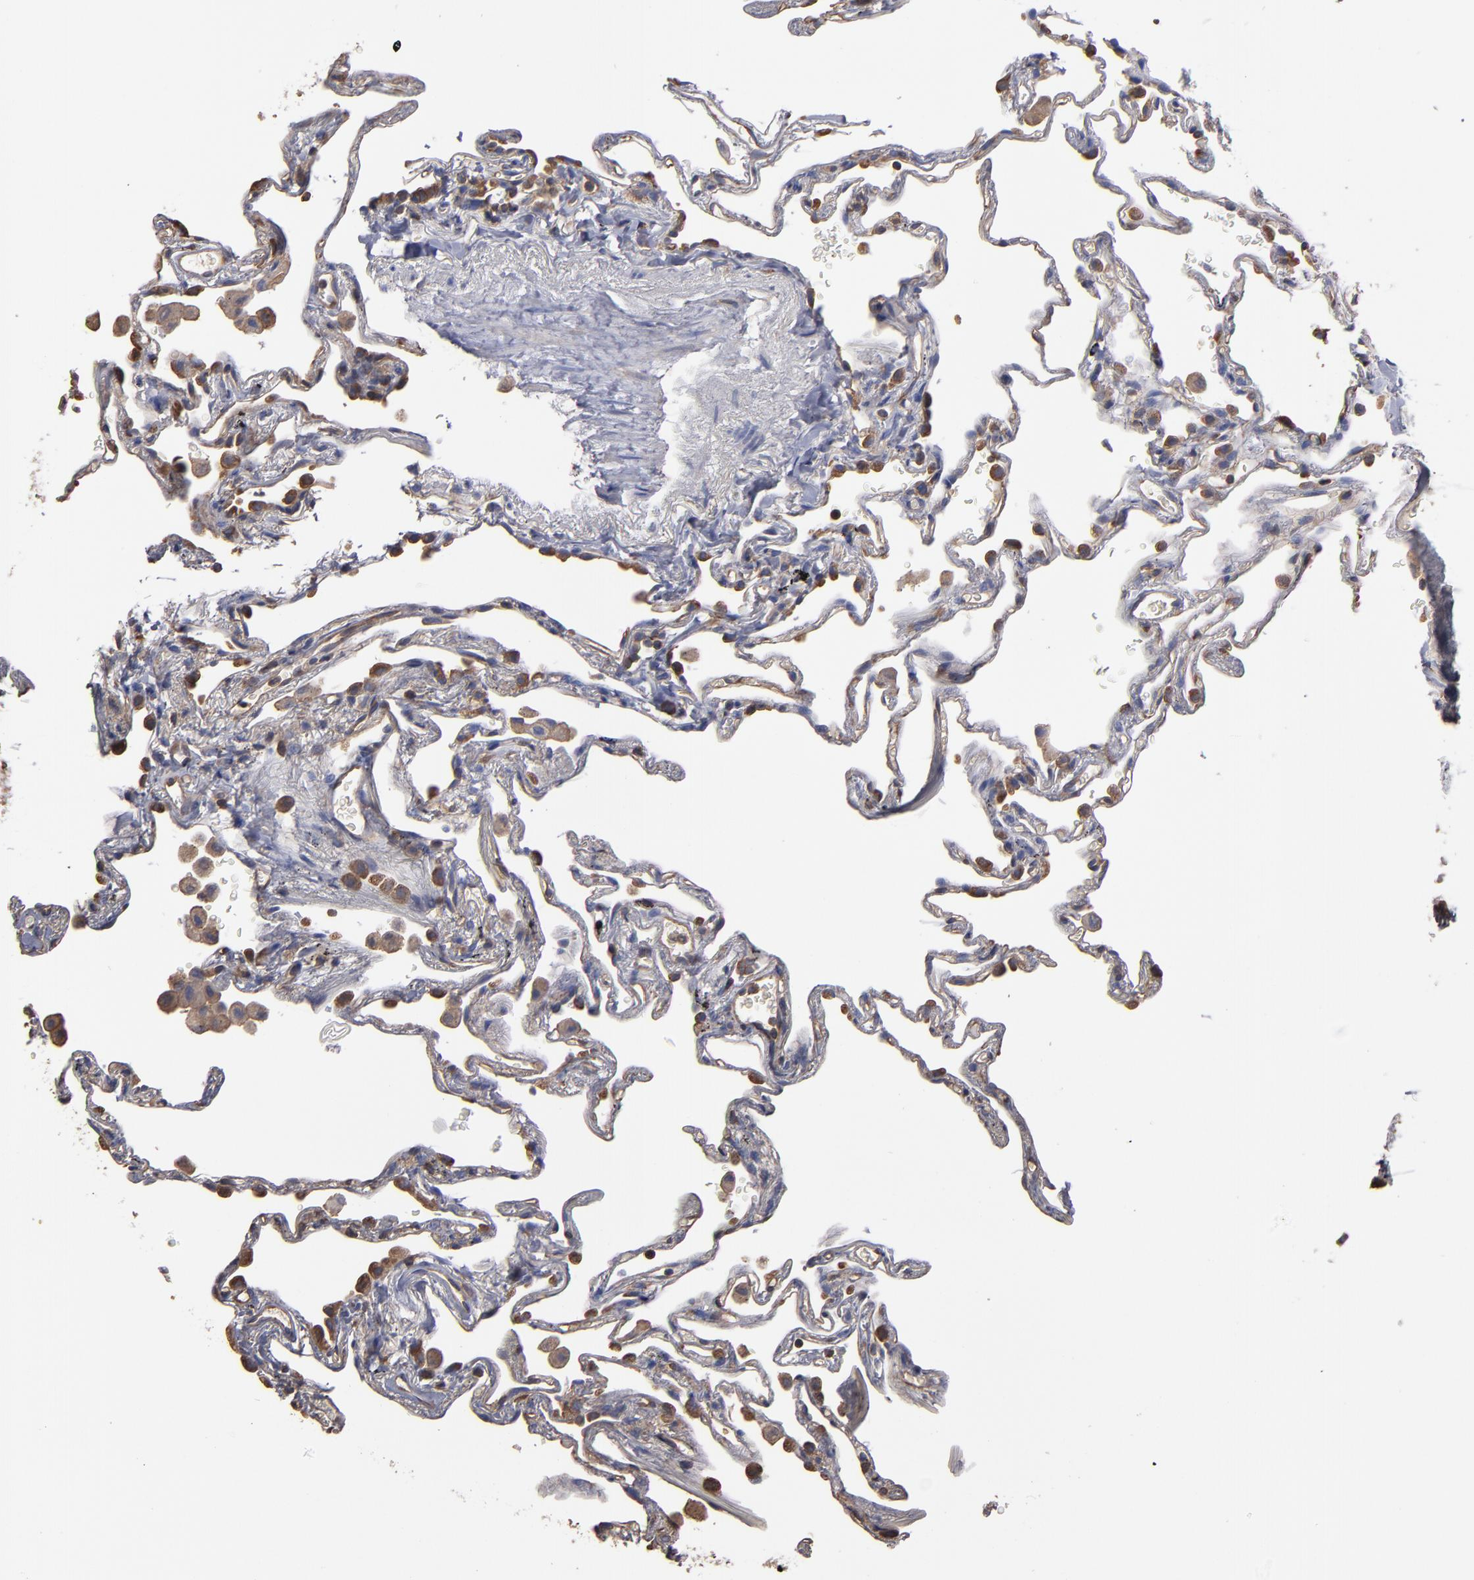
{"staining": {"intensity": "weak", "quantity": "25%-75%", "location": "cytoplasmic/membranous"}, "tissue": "lung", "cell_type": "Alveolar cells", "image_type": "normal", "snomed": [{"axis": "morphology", "description": "Normal tissue, NOS"}, {"axis": "morphology", "description": "Inflammation, NOS"}, {"axis": "topography", "description": "Lung"}], "caption": "Protein expression analysis of normal human lung reveals weak cytoplasmic/membranous expression in approximately 25%-75% of alveolar cells.", "gene": "ESYT2", "patient": {"sex": "male", "age": 69}}